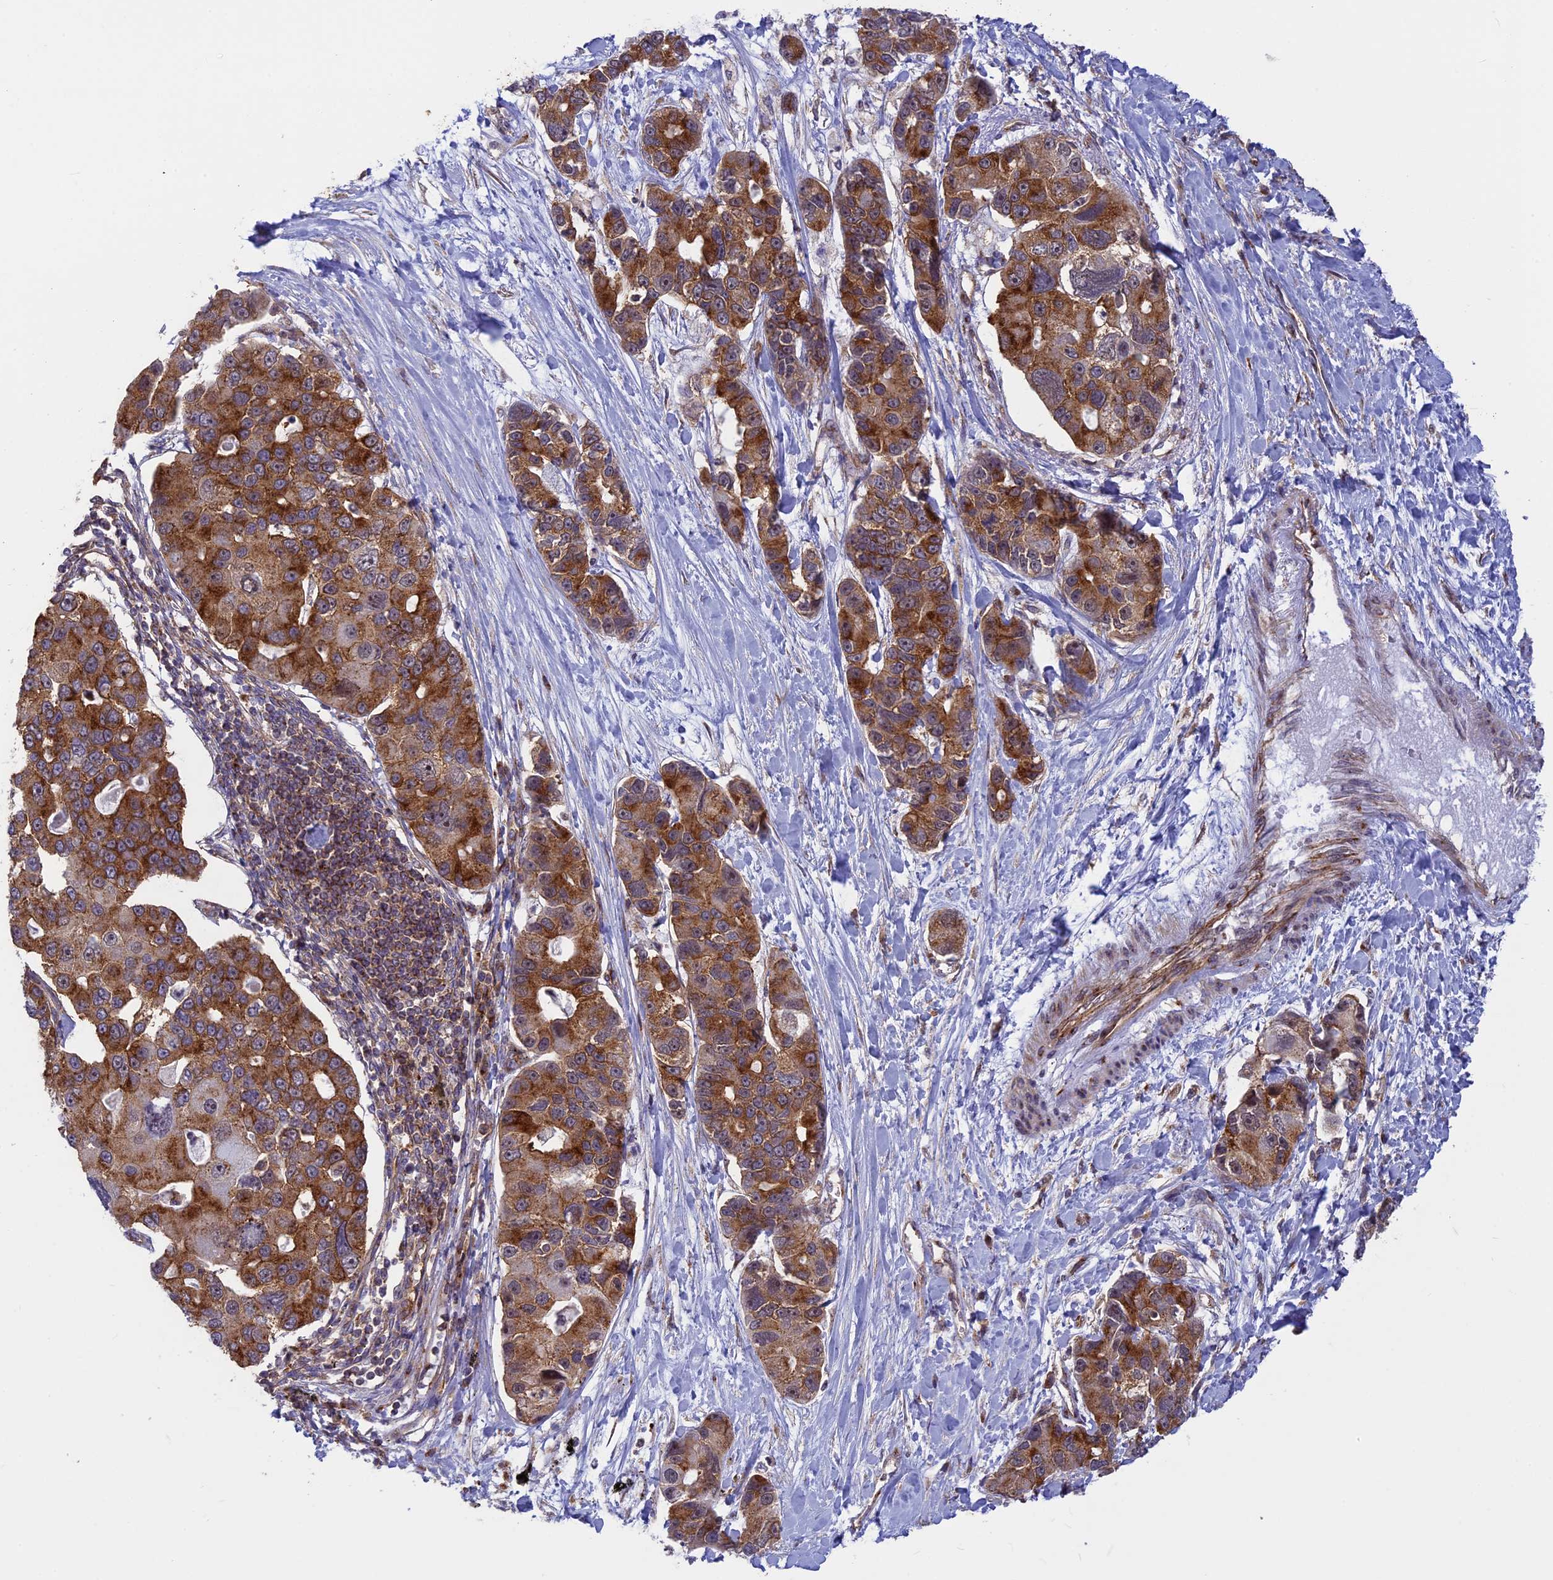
{"staining": {"intensity": "moderate", "quantity": ">75%", "location": "cytoplasmic/membranous"}, "tissue": "lung cancer", "cell_type": "Tumor cells", "image_type": "cancer", "snomed": [{"axis": "morphology", "description": "Adenocarcinoma, NOS"}, {"axis": "topography", "description": "Lung"}], "caption": "Tumor cells show moderate cytoplasmic/membranous positivity in approximately >75% of cells in lung cancer (adenocarcinoma). (IHC, brightfield microscopy, high magnification).", "gene": "CLINT1", "patient": {"sex": "female", "age": 54}}